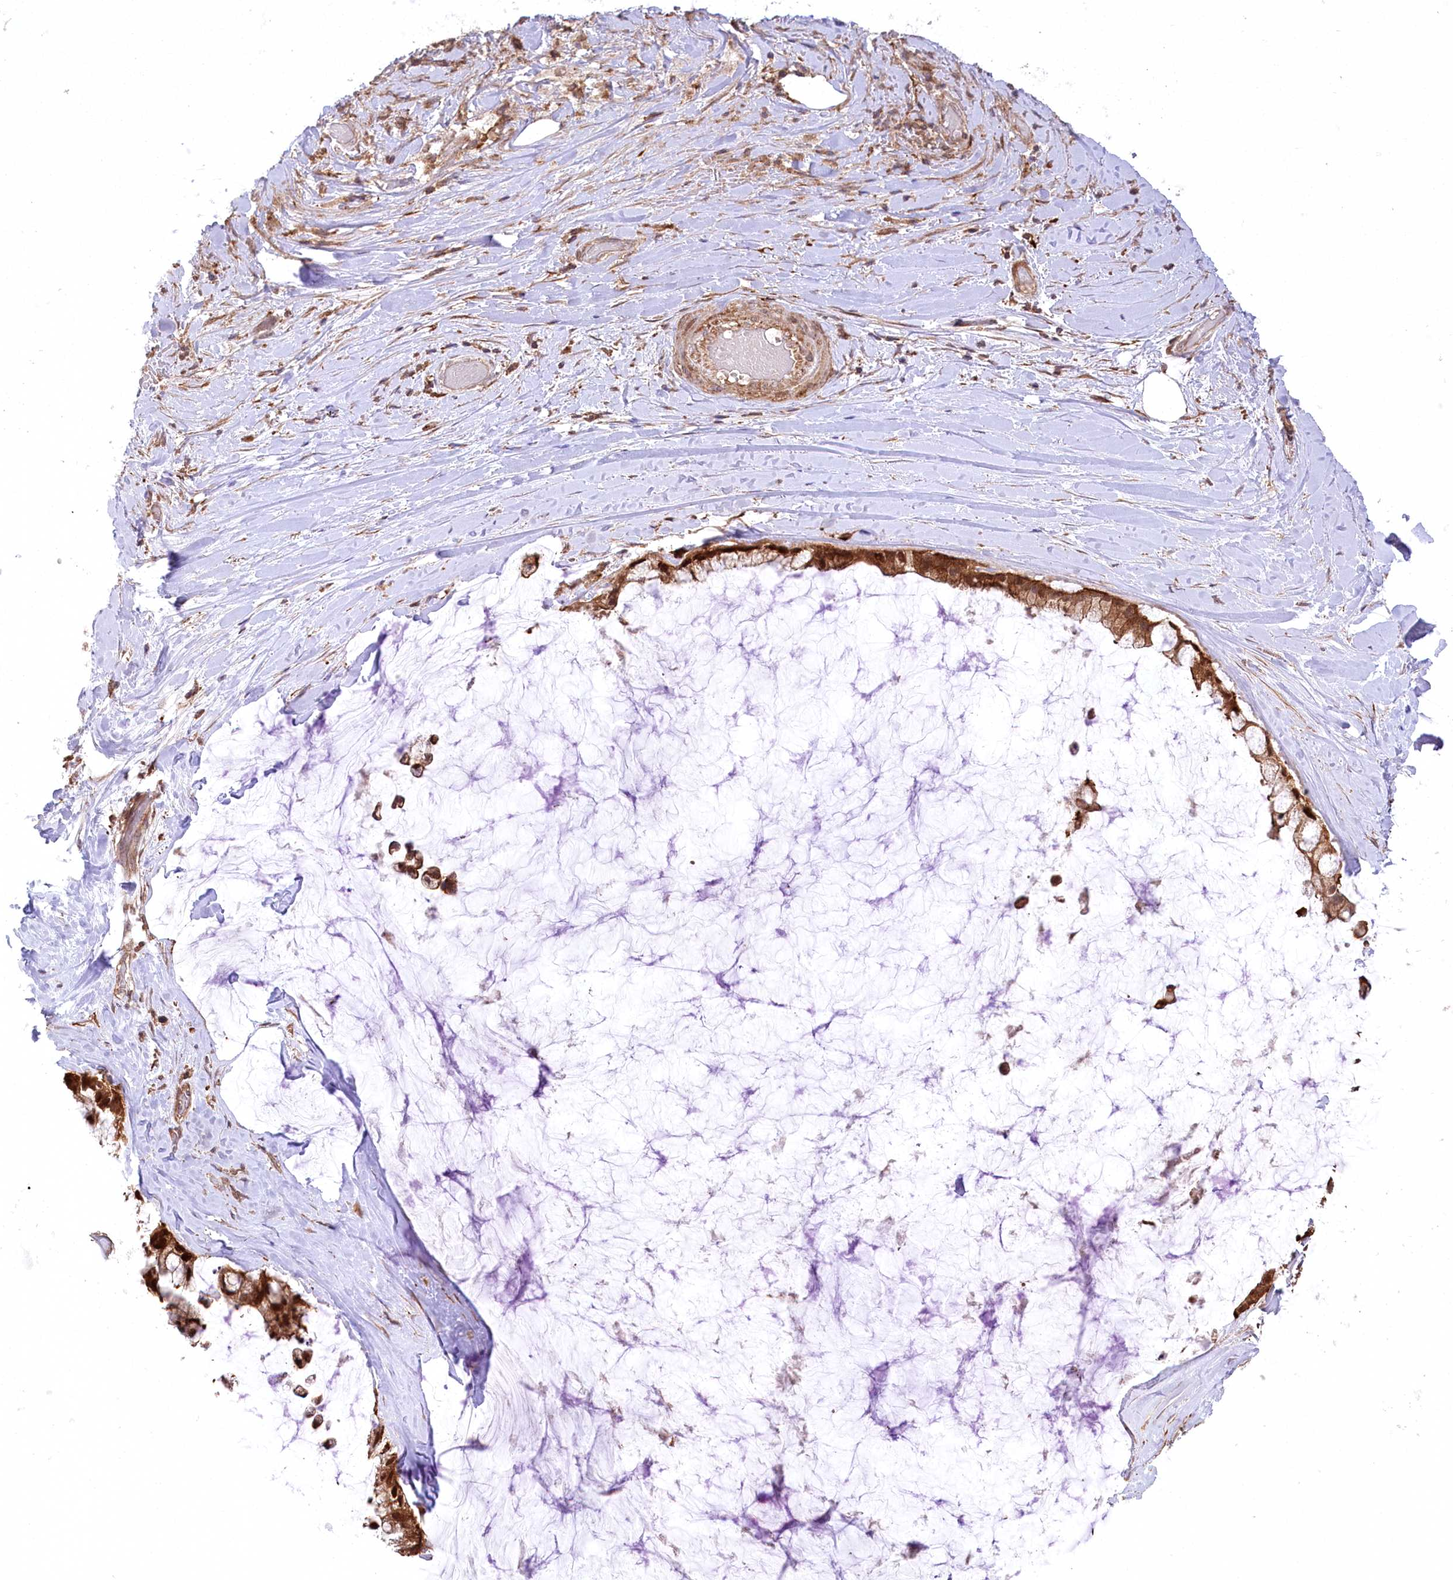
{"staining": {"intensity": "strong", "quantity": ">75%", "location": "cytoplasmic/membranous,nuclear"}, "tissue": "ovarian cancer", "cell_type": "Tumor cells", "image_type": "cancer", "snomed": [{"axis": "morphology", "description": "Cystadenocarcinoma, mucinous, NOS"}, {"axis": "topography", "description": "Ovary"}], "caption": "Human ovarian cancer stained for a protein (brown) reveals strong cytoplasmic/membranous and nuclear positive expression in approximately >75% of tumor cells.", "gene": "CCDC91", "patient": {"sex": "female", "age": 39}}